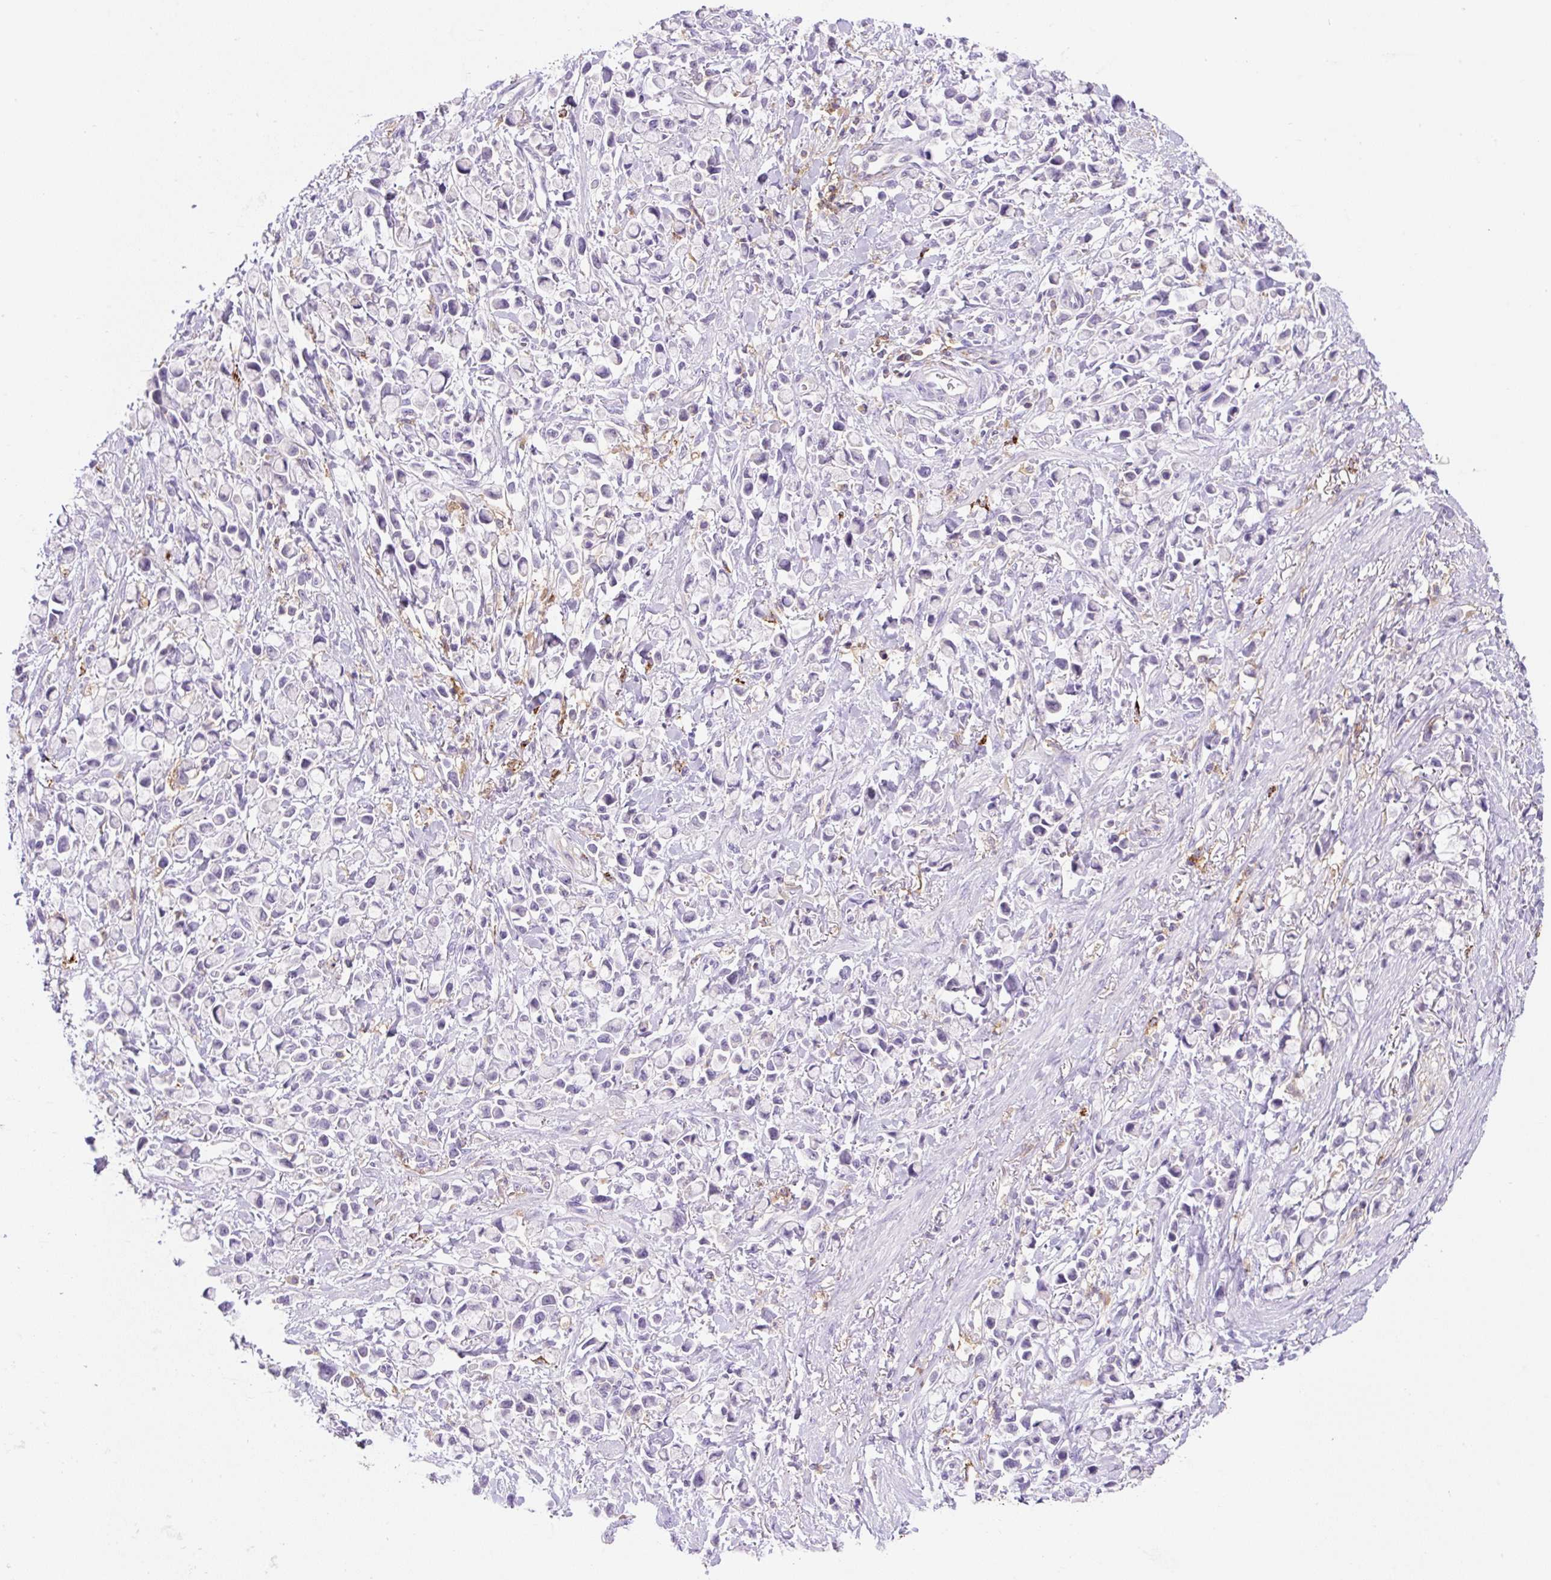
{"staining": {"intensity": "negative", "quantity": "none", "location": "none"}, "tissue": "stomach cancer", "cell_type": "Tumor cells", "image_type": "cancer", "snomed": [{"axis": "morphology", "description": "Adenocarcinoma, NOS"}, {"axis": "topography", "description": "Stomach"}], "caption": "High power microscopy image of an immunohistochemistry micrograph of stomach cancer (adenocarcinoma), revealing no significant positivity in tumor cells.", "gene": "TDRD15", "patient": {"sex": "female", "age": 81}}